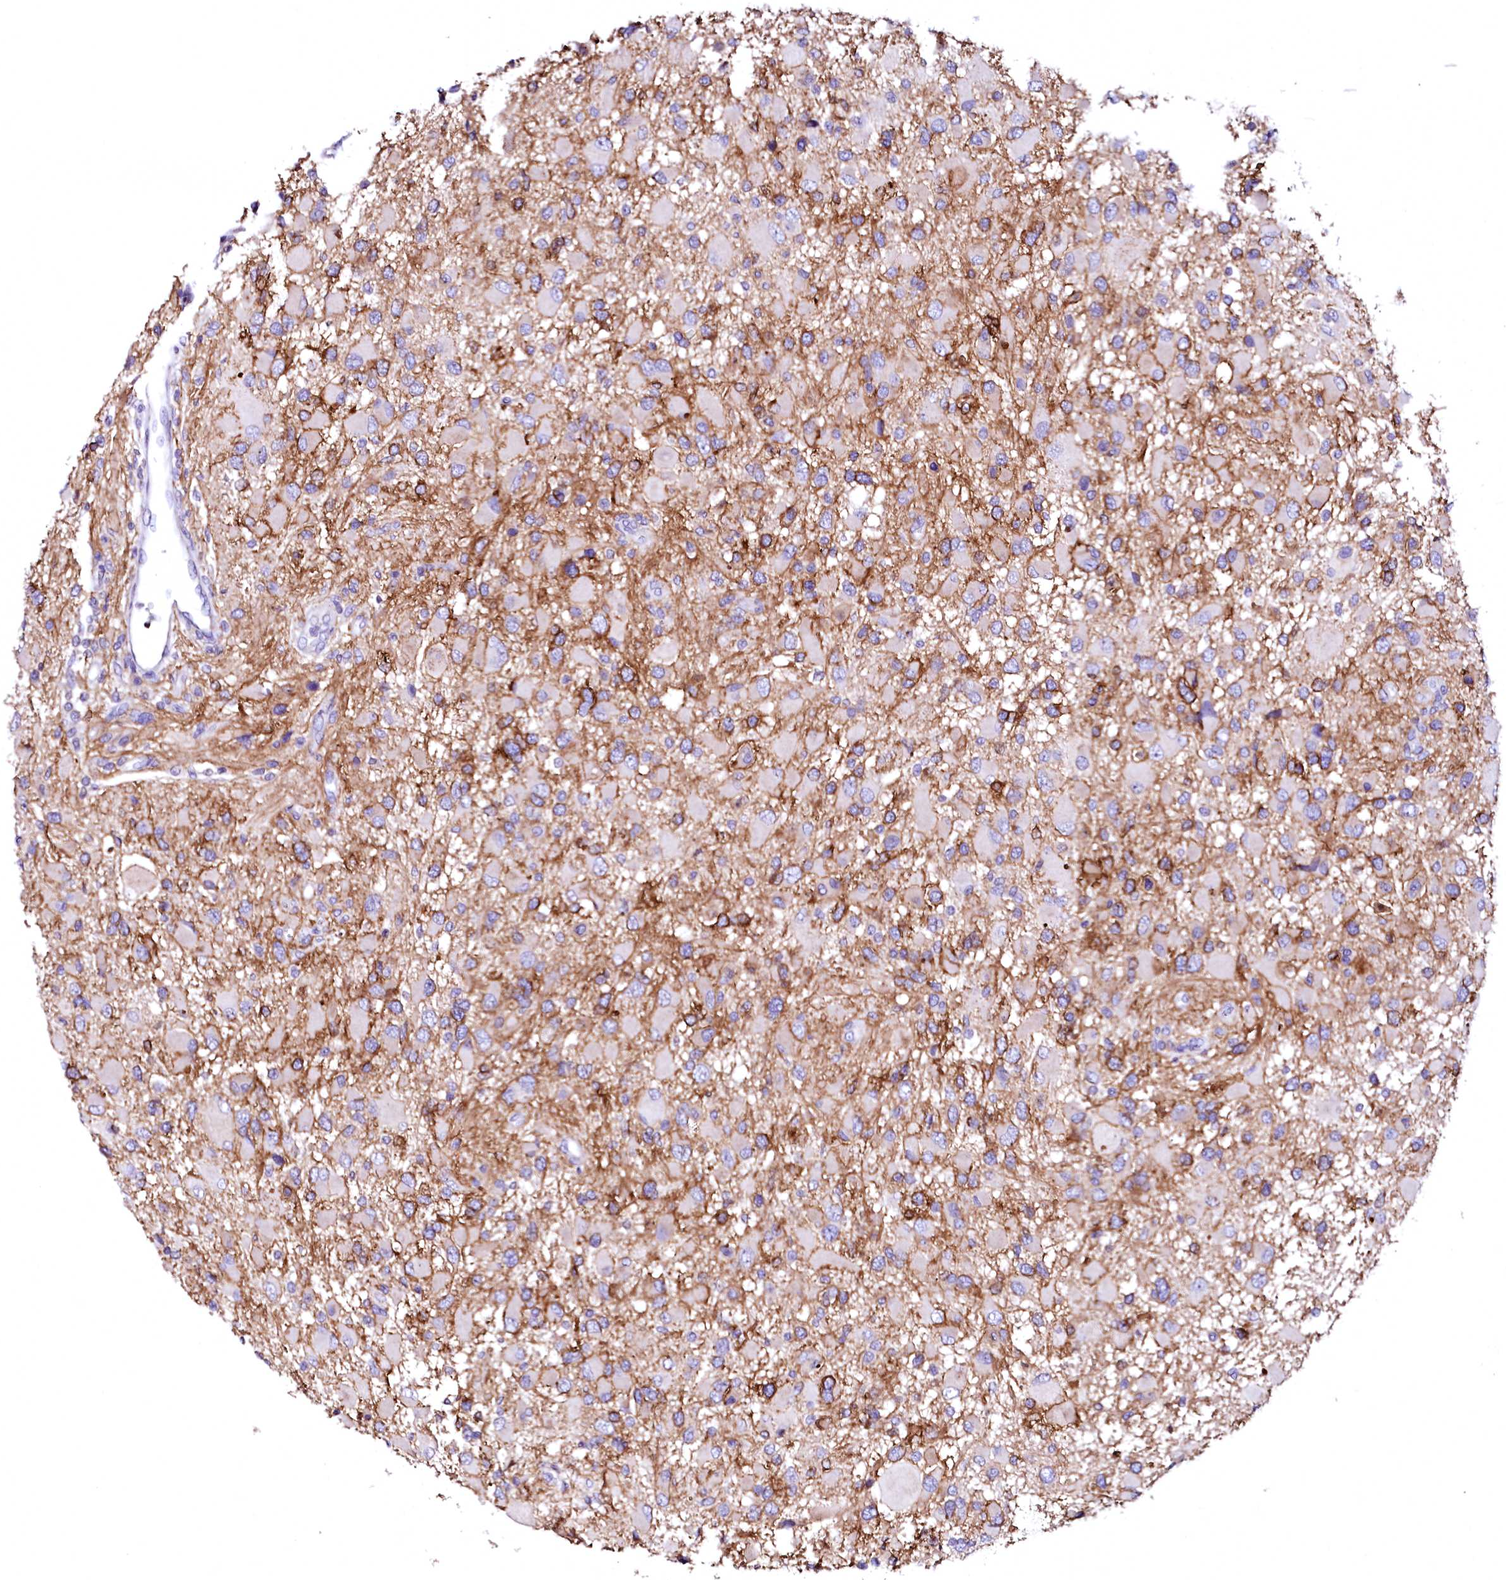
{"staining": {"intensity": "moderate", "quantity": "<25%", "location": "cytoplasmic/membranous"}, "tissue": "glioma", "cell_type": "Tumor cells", "image_type": "cancer", "snomed": [{"axis": "morphology", "description": "Glioma, malignant, High grade"}, {"axis": "topography", "description": "Brain"}], "caption": "A histopathology image of malignant glioma (high-grade) stained for a protein exhibits moderate cytoplasmic/membranous brown staining in tumor cells.", "gene": "NALF1", "patient": {"sex": "male", "age": 53}}